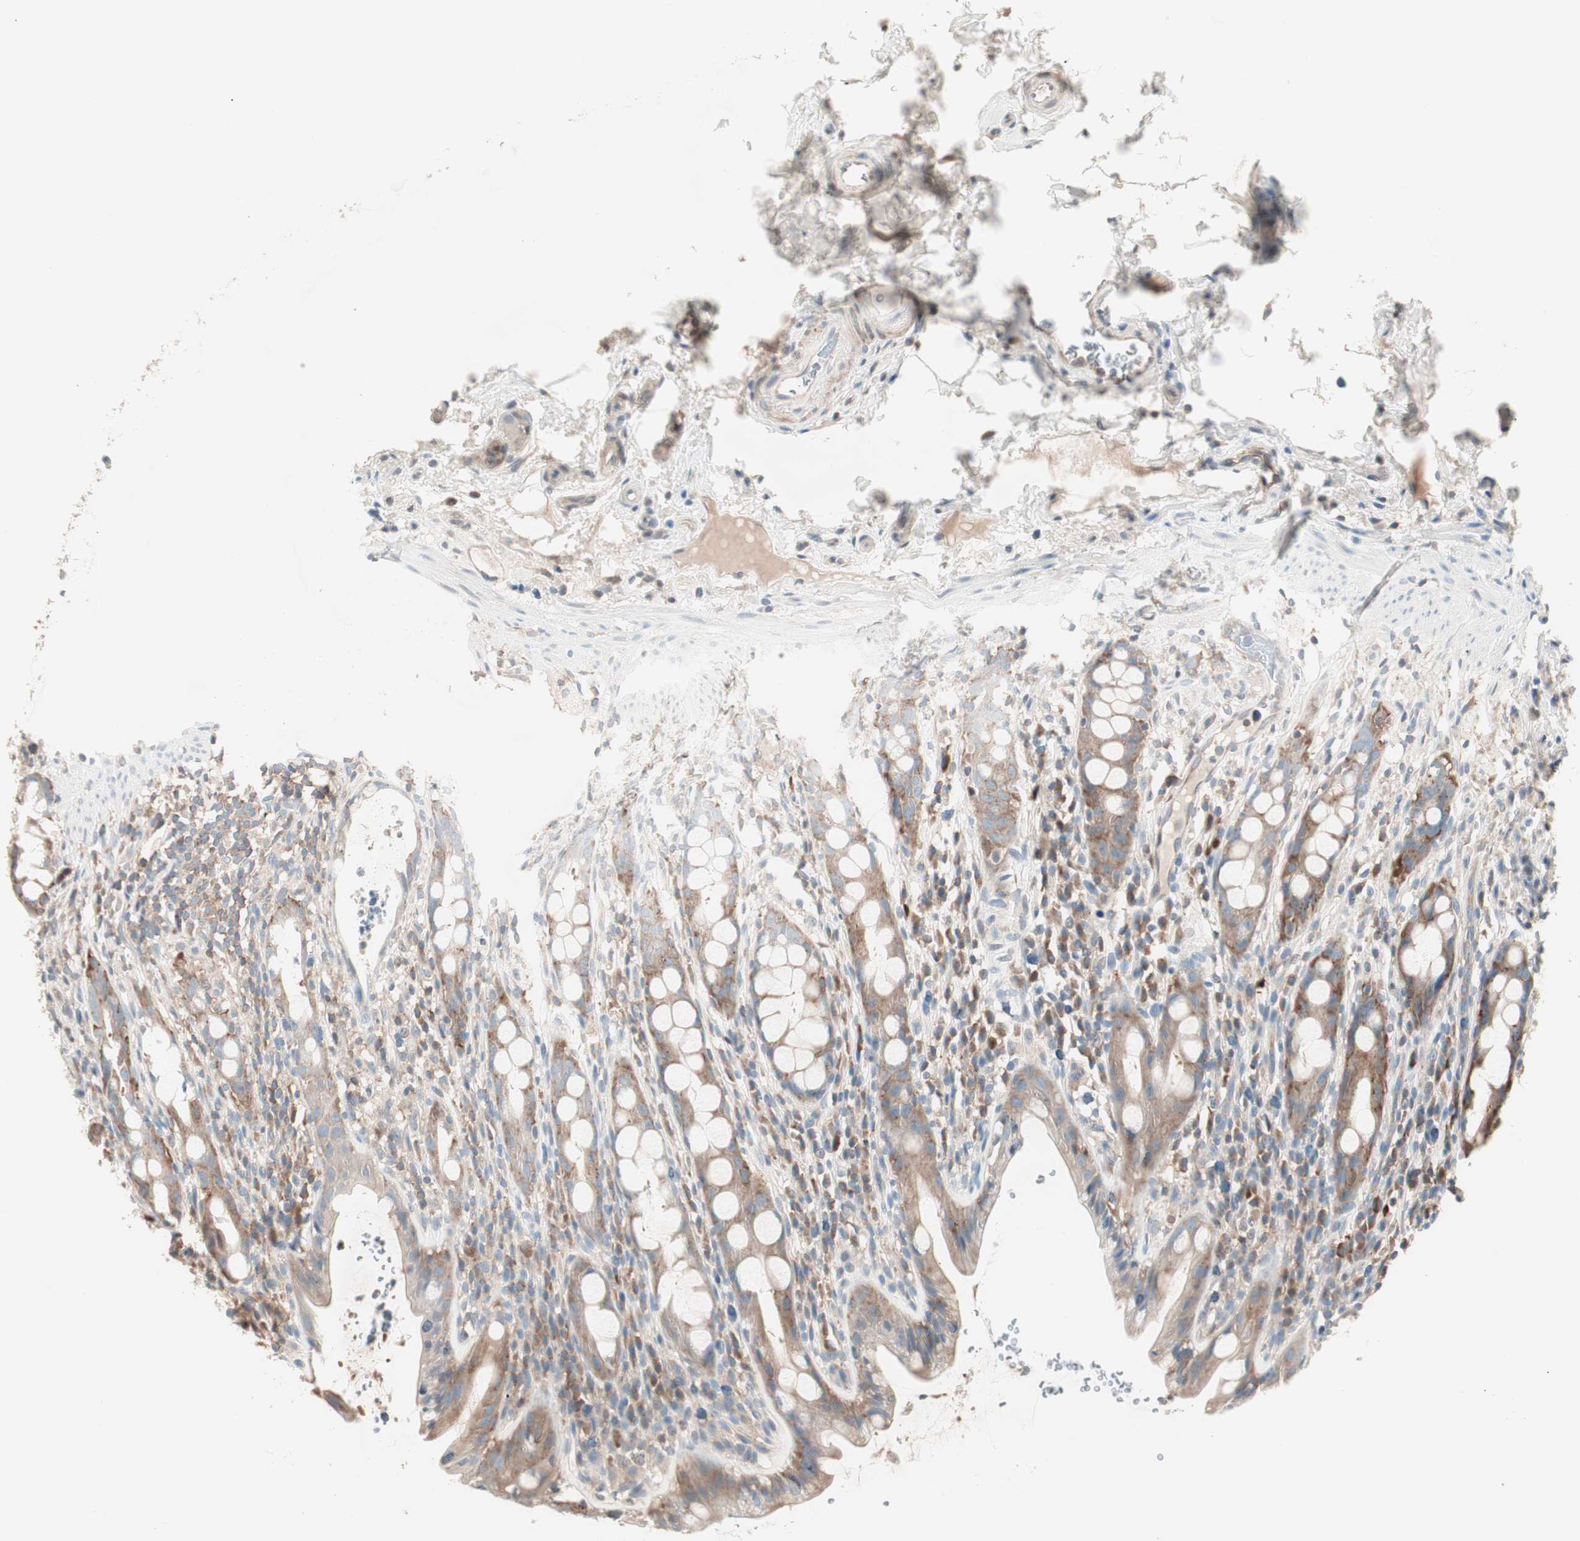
{"staining": {"intensity": "moderate", "quantity": ">75%", "location": "cytoplasmic/membranous"}, "tissue": "rectum", "cell_type": "Glandular cells", "image_type": "normal", "snomed": [{"axis": "morphology", "description": "Normal tissue, NOS"}, {"axis": "topography", "description": "Rectum"}], "caption": "This photomicrograph exhibits immunohistochemistry (IHC) staining of benign rectum, with medium moderate cytoplasmic/membranous staining in about >75% of glandular cells.", "gene": "RAD54B", "patient": {"sex": "male", "age": 44}}